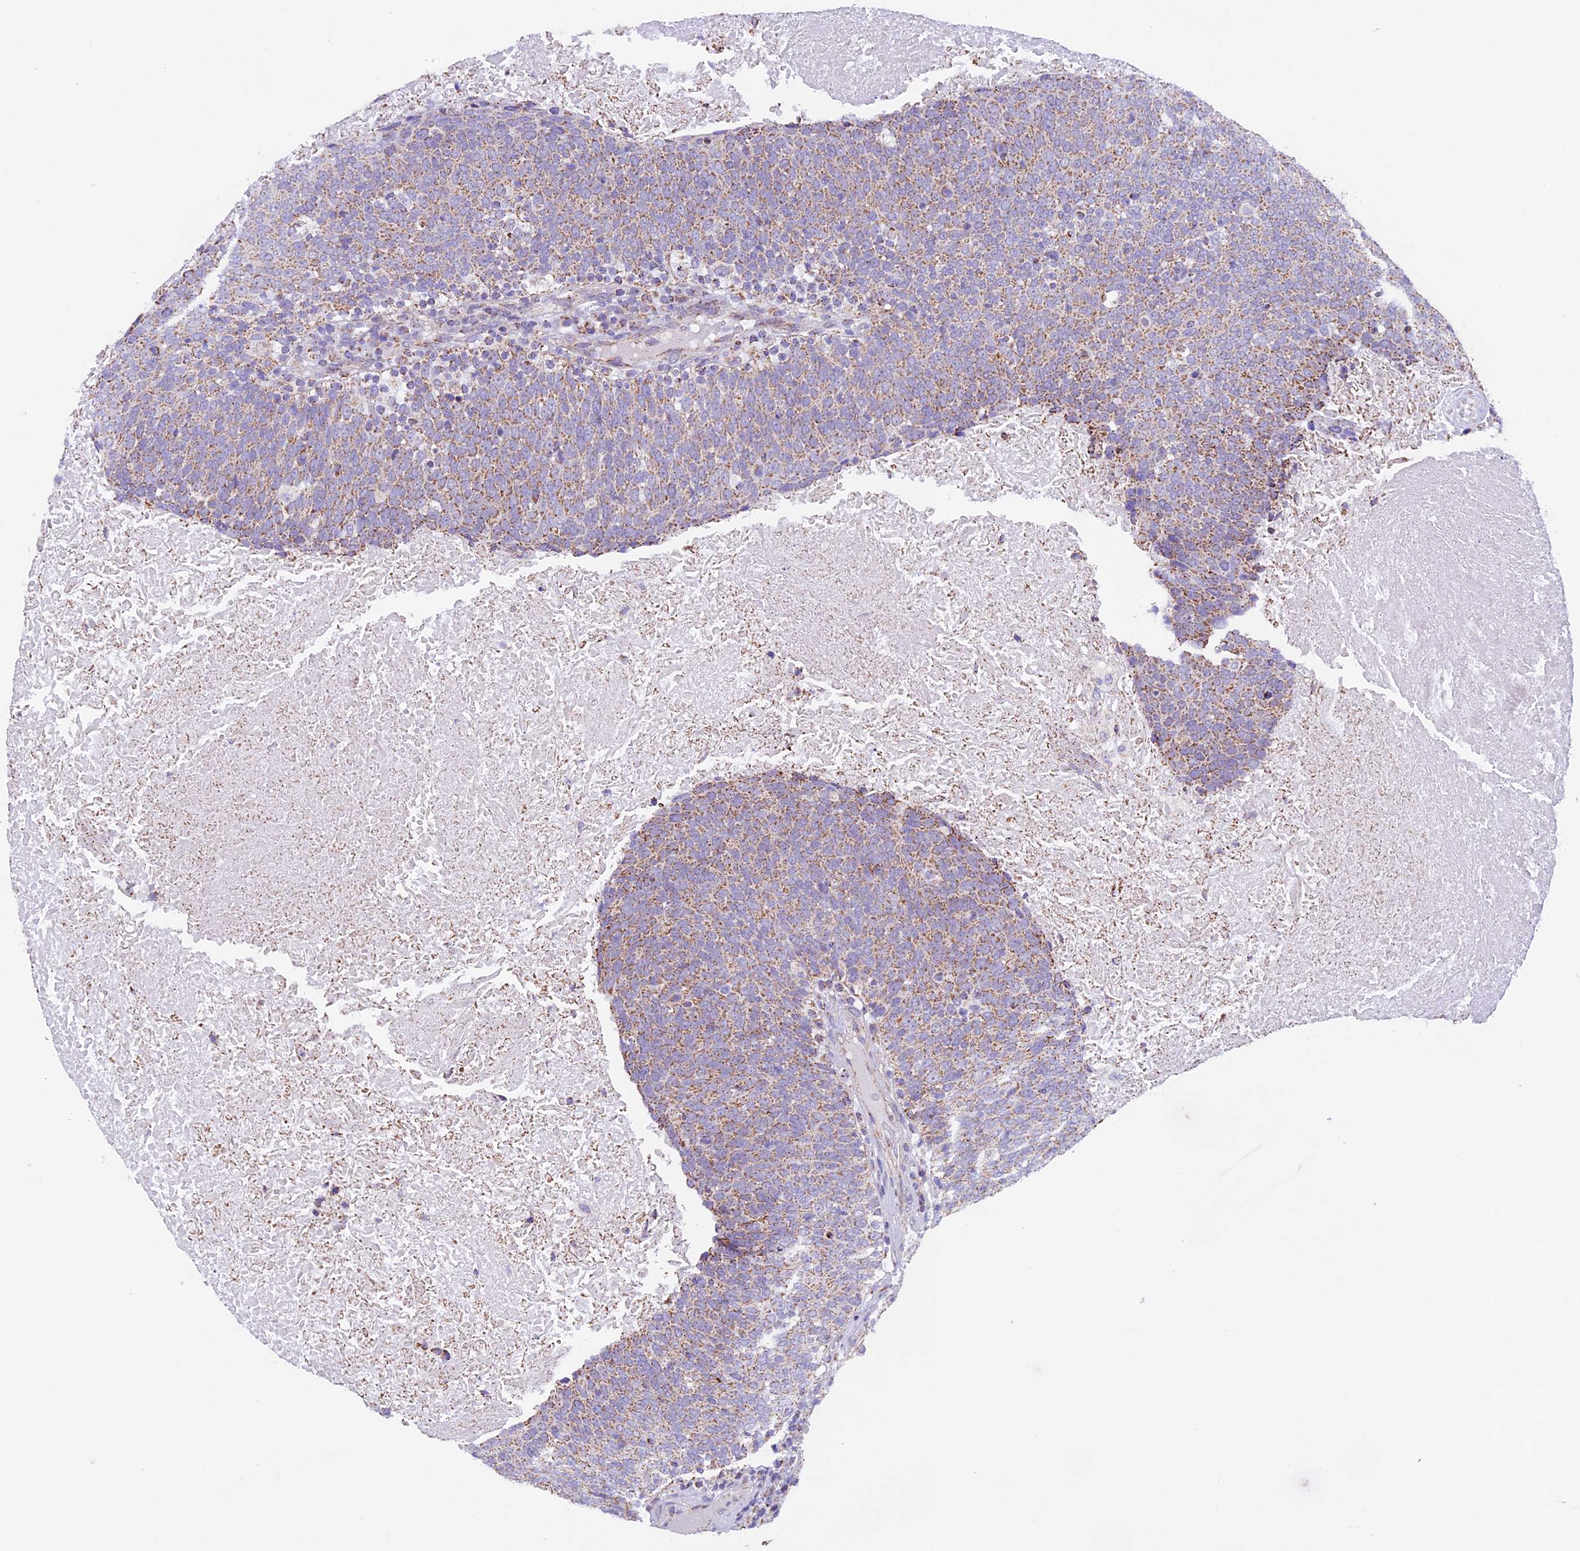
{"staining": {"intensity": "weak", "quantity": ">75%", "location": "cytoplasmic/membranous"}, "tissue": "head and neck cancer", "cell_type": "Tumor cells", "image_type": "cancer", "snomed": [{"axis": "morphology", "description": "Squamous cell carcinoma, NOS"}, {"axis": "morphology", "description": "Squamous cell carcinoma, metastatic, NOS"}, {"axis": "topography", "description": "Lymph node"}, {"axis": "topography", "description": "Head-Neck"}], "caption": "Tumor cells display low levels of weak cytoplasmic/membranous positivity in about >75% of cells in human head and neck metastatic squamous cell carcinoma.", "gene": "TFAM", "patient": {"sex": "male", "age": 62}}